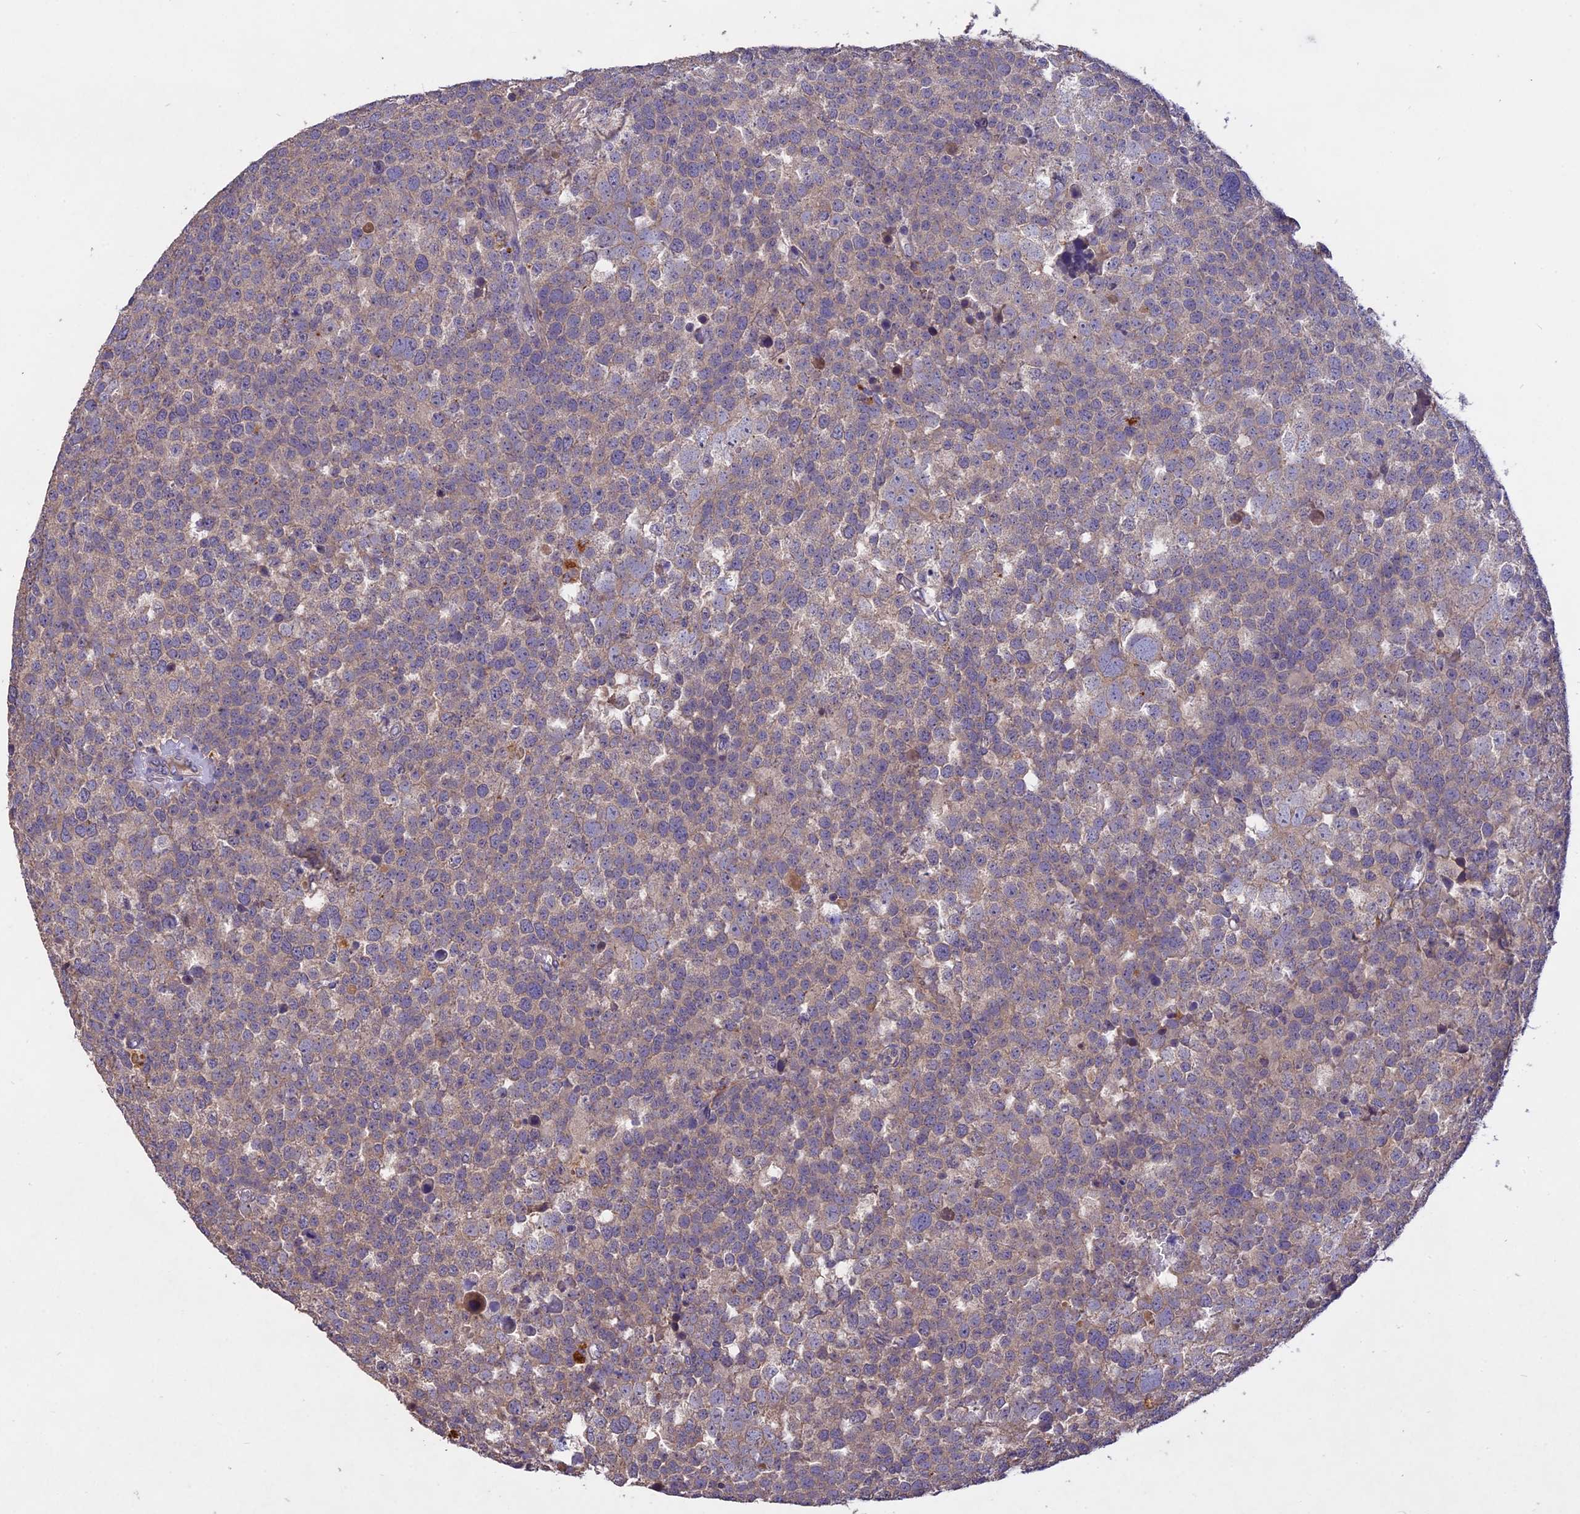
{"staining": {"intensity": "weak", "quantity": "<25%", "location": "cytoplasmic/membranous"}, "tissue": "testis cancer", "cell_type": "Tumor cells", "image_type": "cancer", "snomed": [{"axis": "morphology", "description": "Seminoma, NOS"}, {"axis": "topography", "description": "Testis"}], "caption": "High magnification brightfield microscopy of testis cancer (seminoma) stained with DAB (brown) and counterstained with hematoxylin (blue): tumor cells show no significant staining.", "gene": "SLC26A4", "patient": {"sex": "male", "age": 71}}